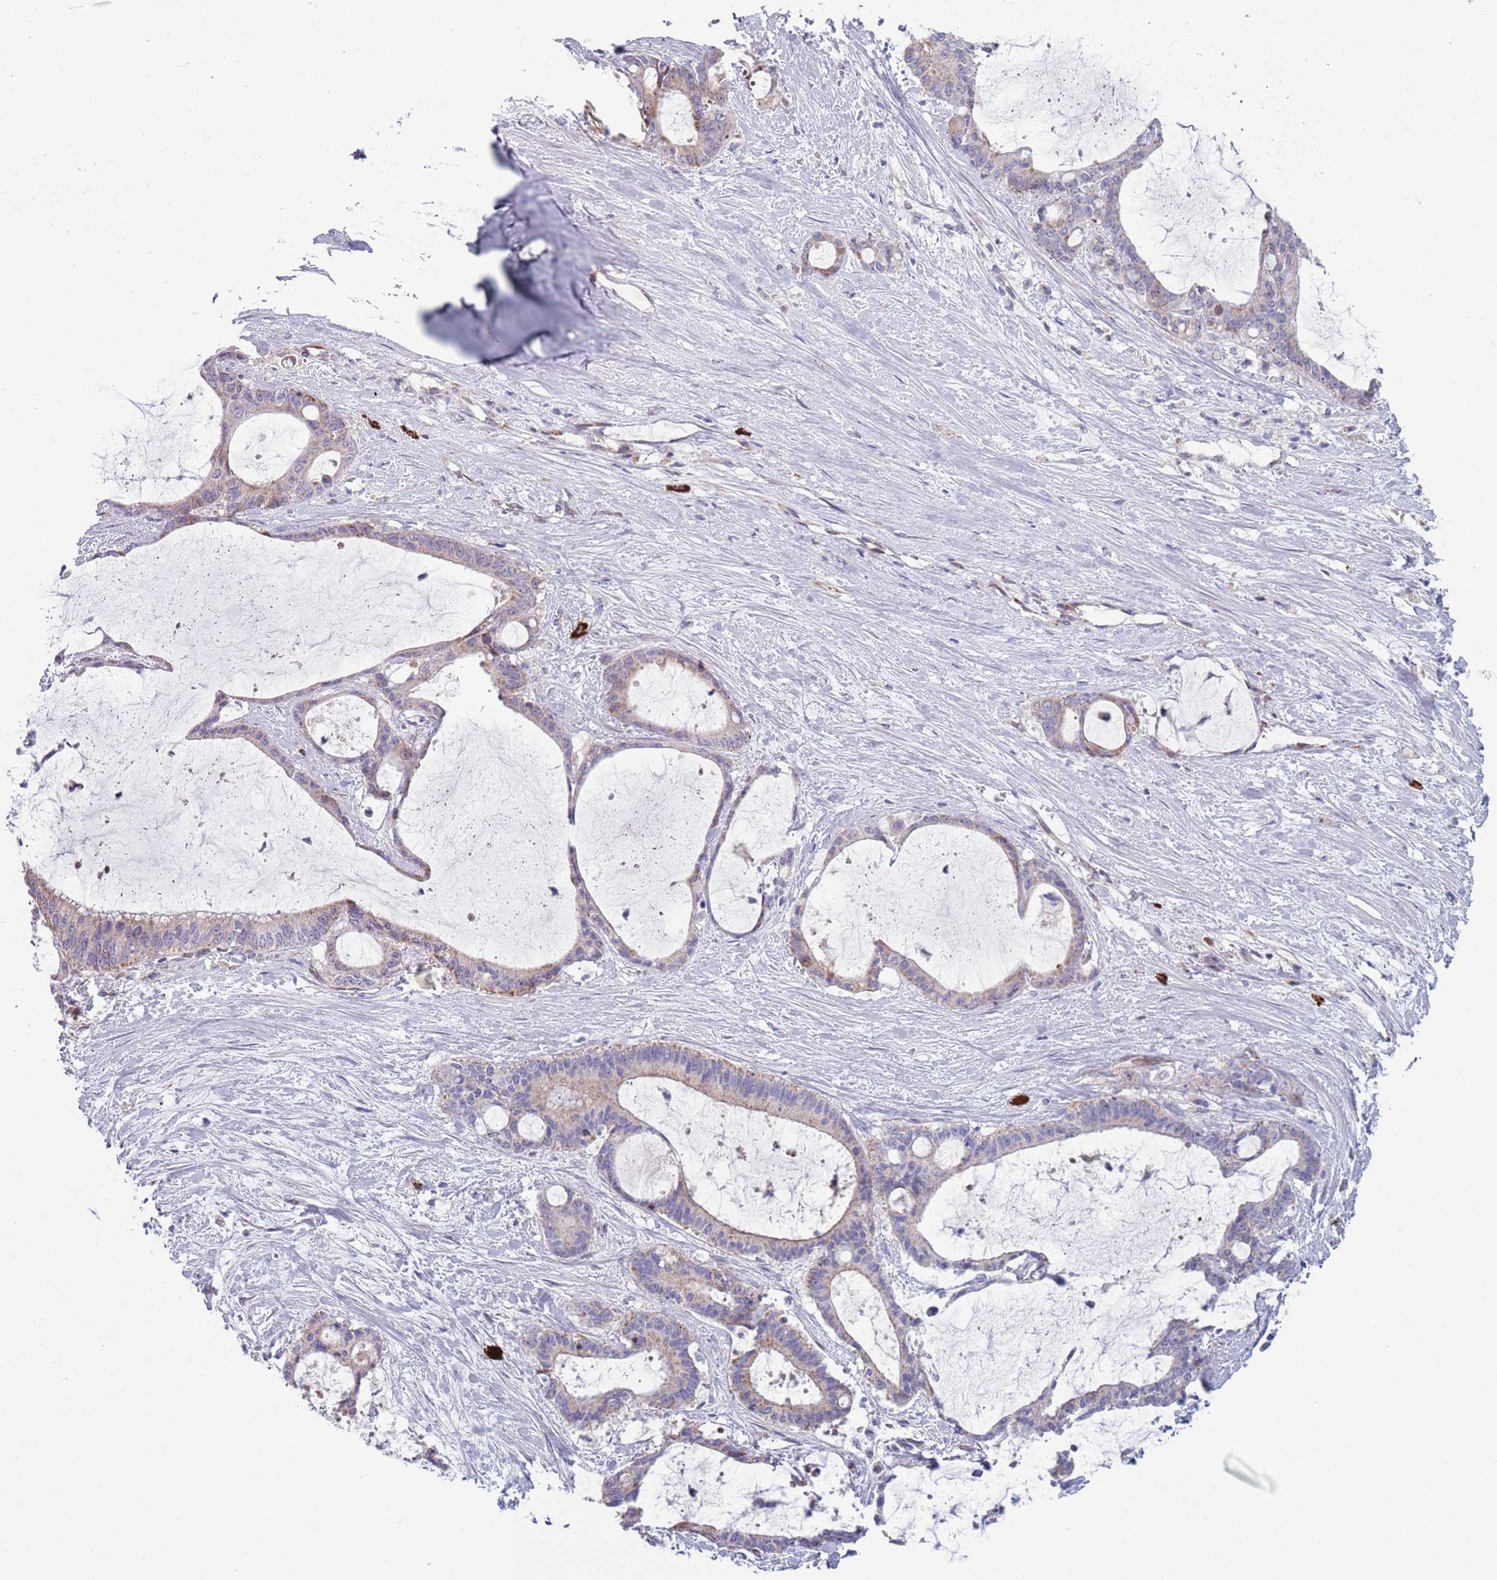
{"staining": {"intensity": "weak", "quantity": "<25%", "location": "cytoplasmic/membranous"}, "tissue": "liver cancer", "cell_type": "Tumor cells", "image_type": "cancer", "snomed": [{"axis": "morphology", "description": "Normal tissue, NOS"}, {"axis": "morphology", "description": "Cholangiocarcinoma"}, {"axis": "topography", "description": "Liver"}, {"axis": "topography", "description": "Peripheral nerve tissue"}], "caption": "Liver cancer stained for a protein using immunohistochemistry reveals no positivity tumor cells.", "gene": "TYW1", "patient": {"sex": "female", "age": 73}}